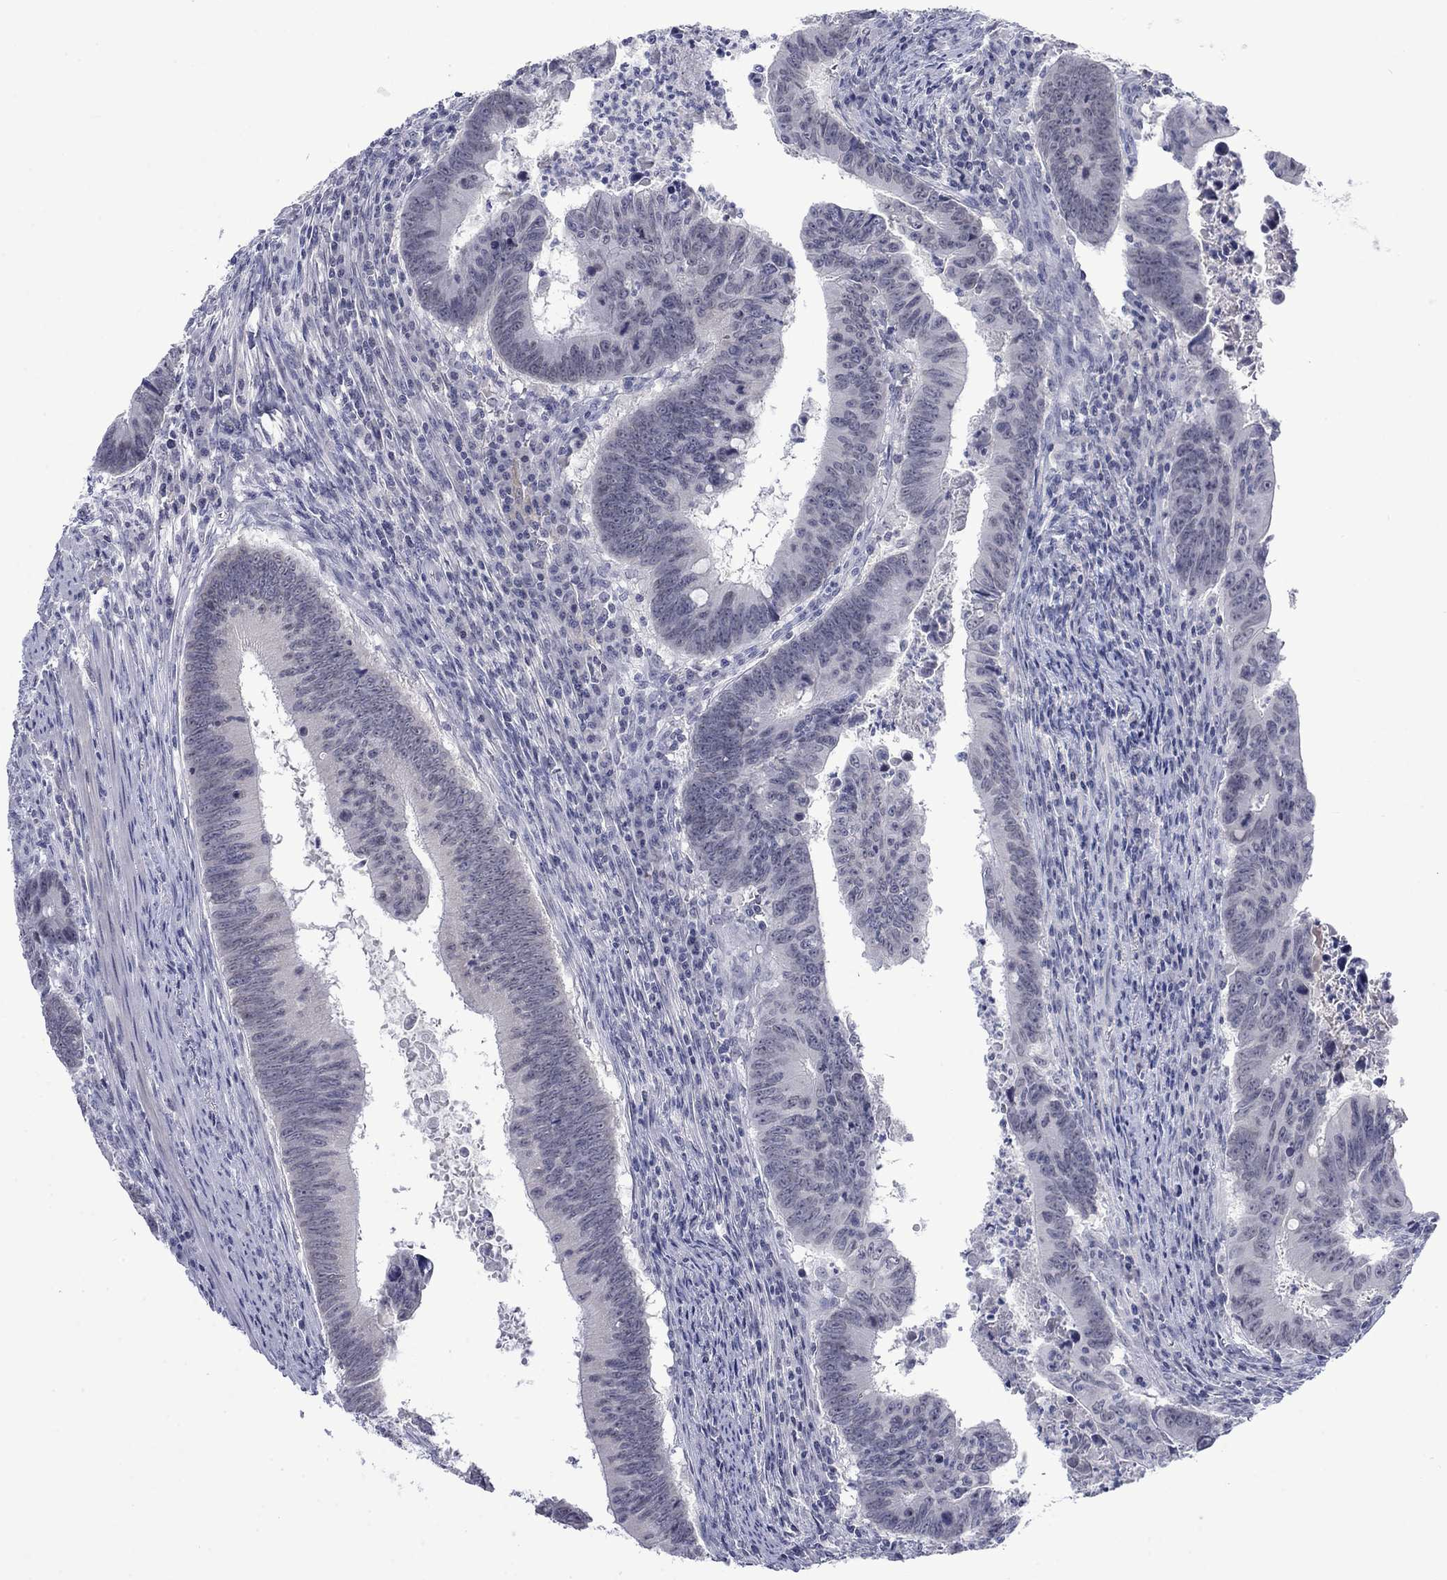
{"staining": {"intensity": "negative", "quantity": "none", "location": "none"}, "tissue": "colorectal cancer", "cell_type": "Tumor cells", "image_type": "cancer", "snomed": [{"axis": "morphology", "description": "Adenocarcinoma, NOS"}, {"axis": "topography", "description": "Colon"}], "caption": "High magnification brightfield microscopy of adenocarcinoma (colorectal) stained with DAB (brown) and counterstained with hematoxylin (blue): tumor cells show no significant expression.", "gene": "NSMF", "patient": {"sex": "female", "age": 87}}